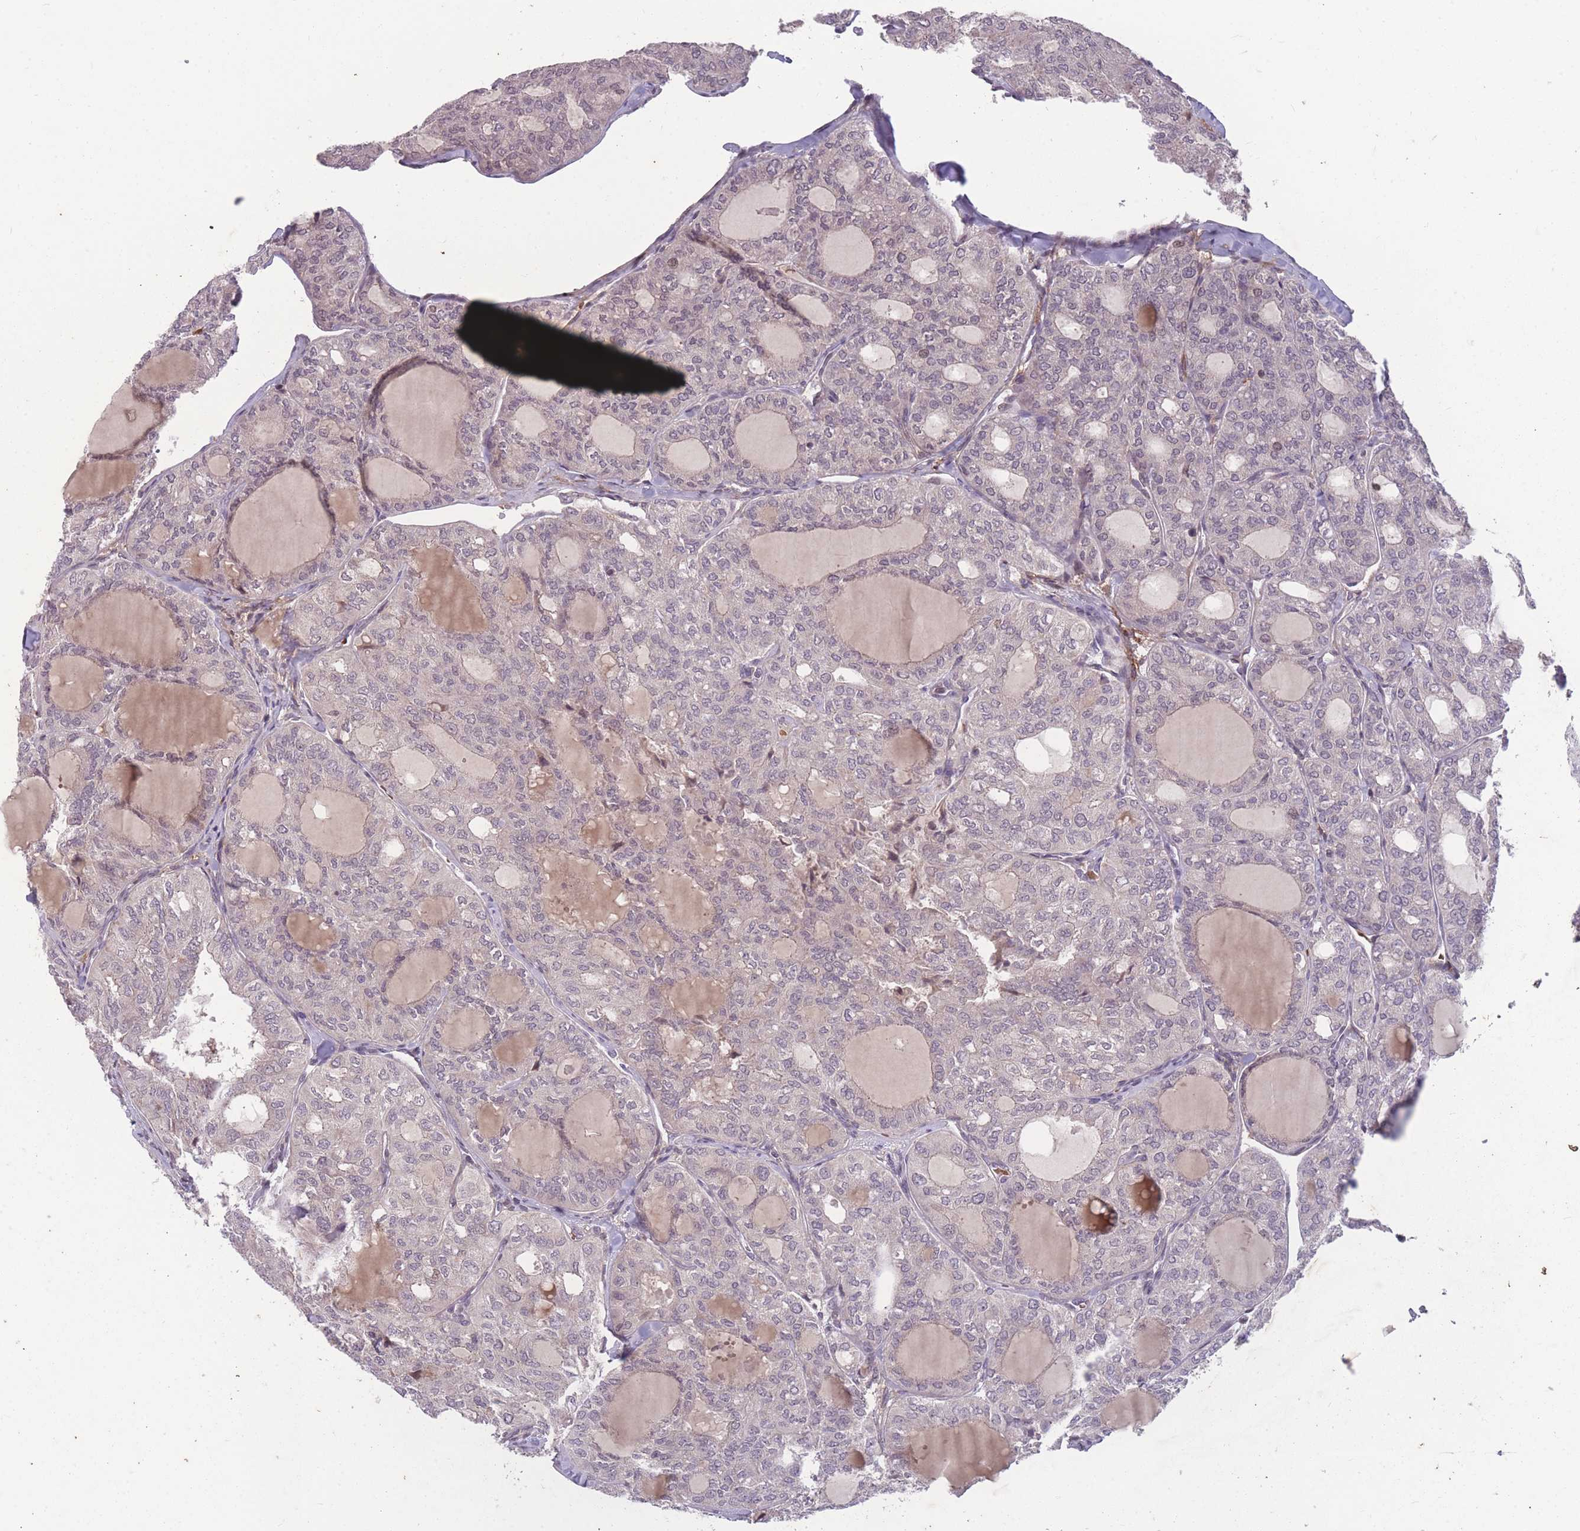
{"staining": {"intensity": "negative", "quantity": "none", "location": "none"}, "tissue": "thyroid cancer", "cell_type": "Tumor cells", "image_type": "cancer", "snomed": [{"axis": "morphology", "description": "Follicular adenoma carcinoma, NOS"}, {"axis": "topography", "description": "Thyroid gland"}], "caption": "Tumor cells are negative for protein expression in human thyroid cancer (follicular adenoma carcinoma).", "gene": "GGT5", "patient": {"sex": "male", "age": 75}}